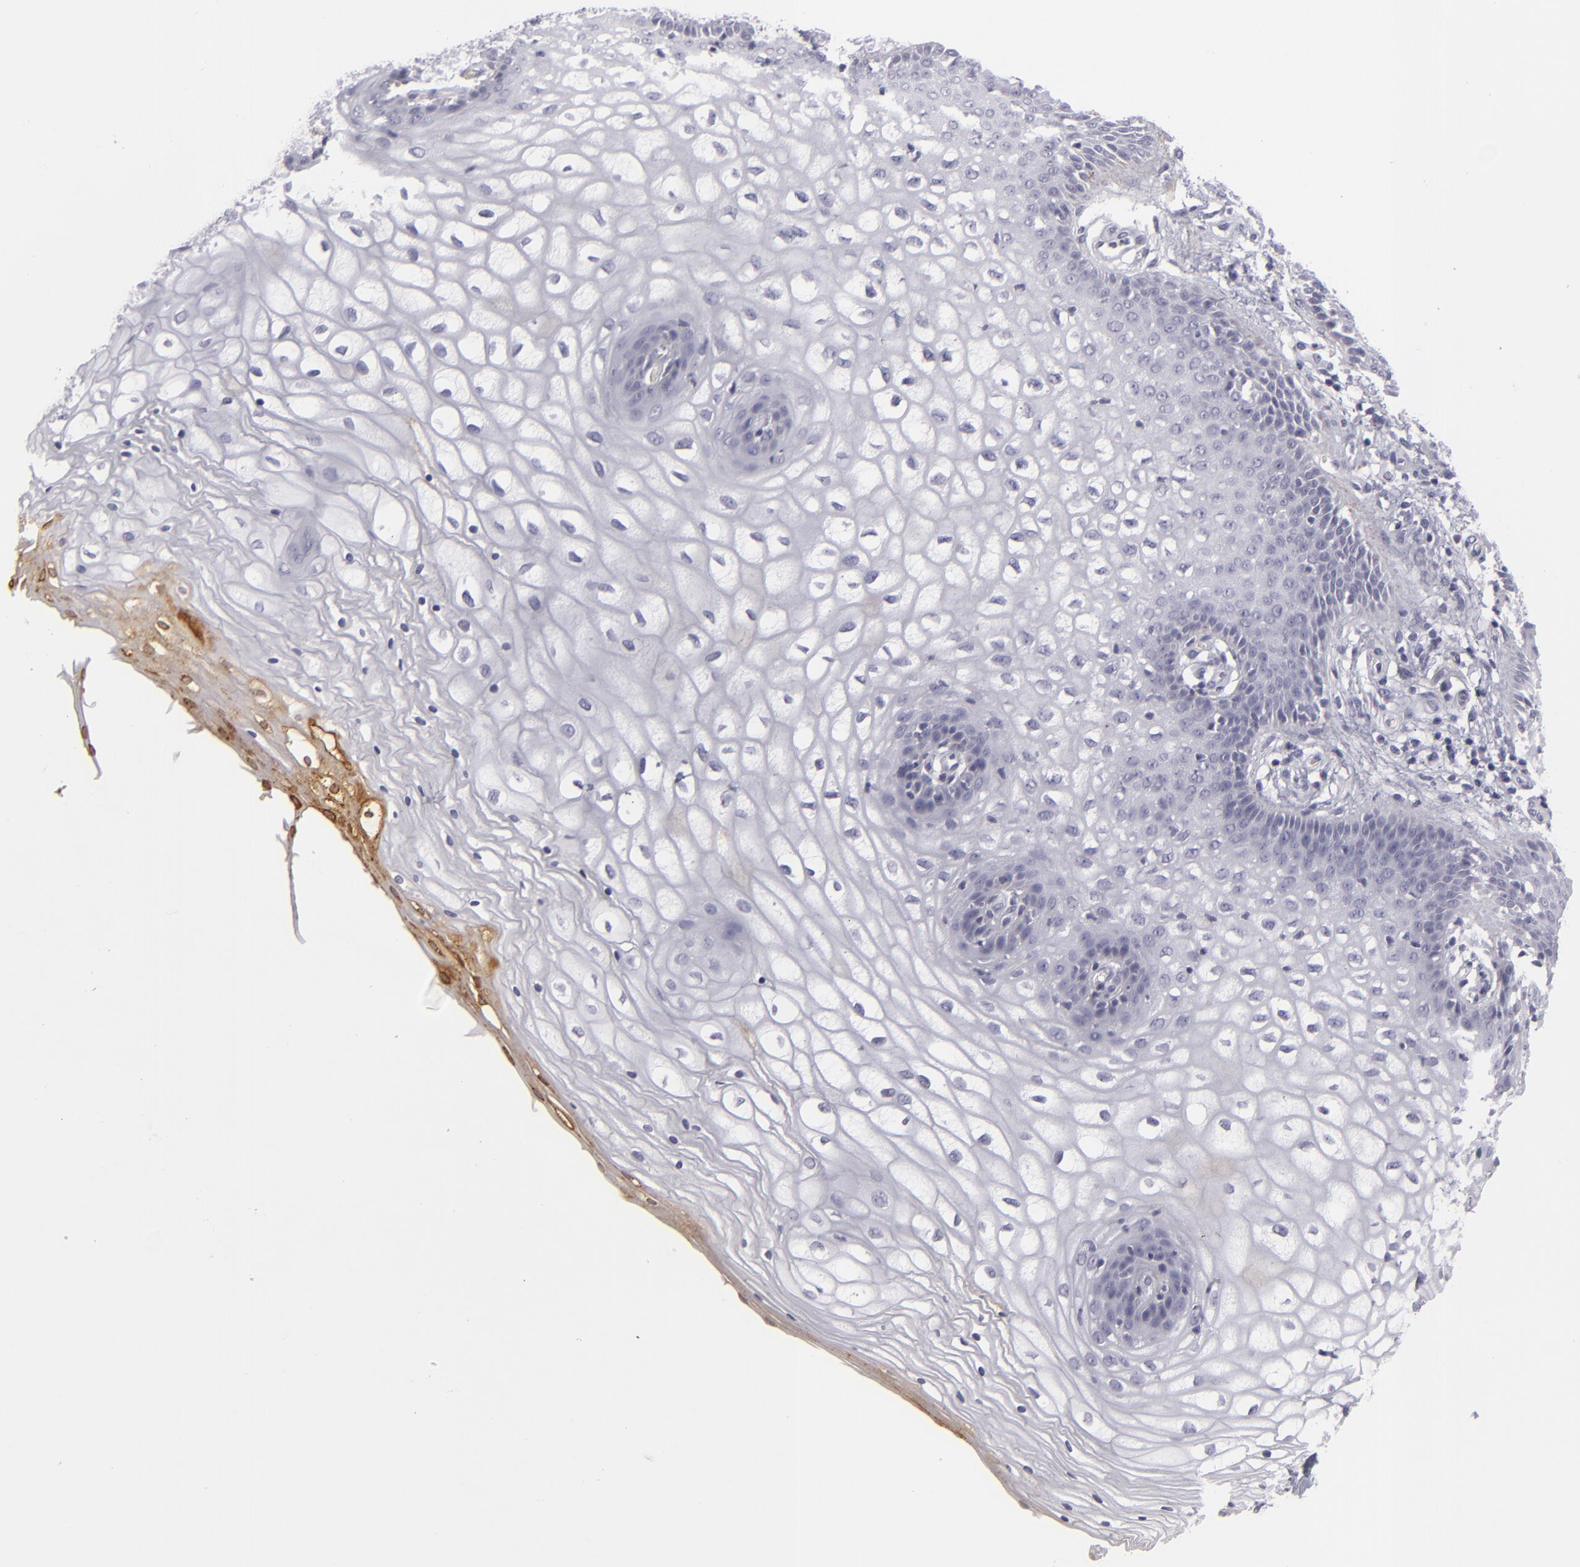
{"staining": {"intensity": "negative", "quantity": "none", "location": "none"}, "tissue": "vagina", "cell_type": "Squamous epithelial cells", "image_type": "normal", "snomed": [{"axis": "morphology", "description": "Normal tissue, NOS"}, {"axis": "topography", "description": "Vagina"}], "caption": "Histopathology image shows no significant protein staining in squamous epithelial cells of benign vagina. The staining was performed using DAB to visualize the protein expression in brown, while the nuclei were stained in blue with hematoxylin (Magnification: 20x).", "gene": "C9", "patient": {"sex": "female", "age": 34}}